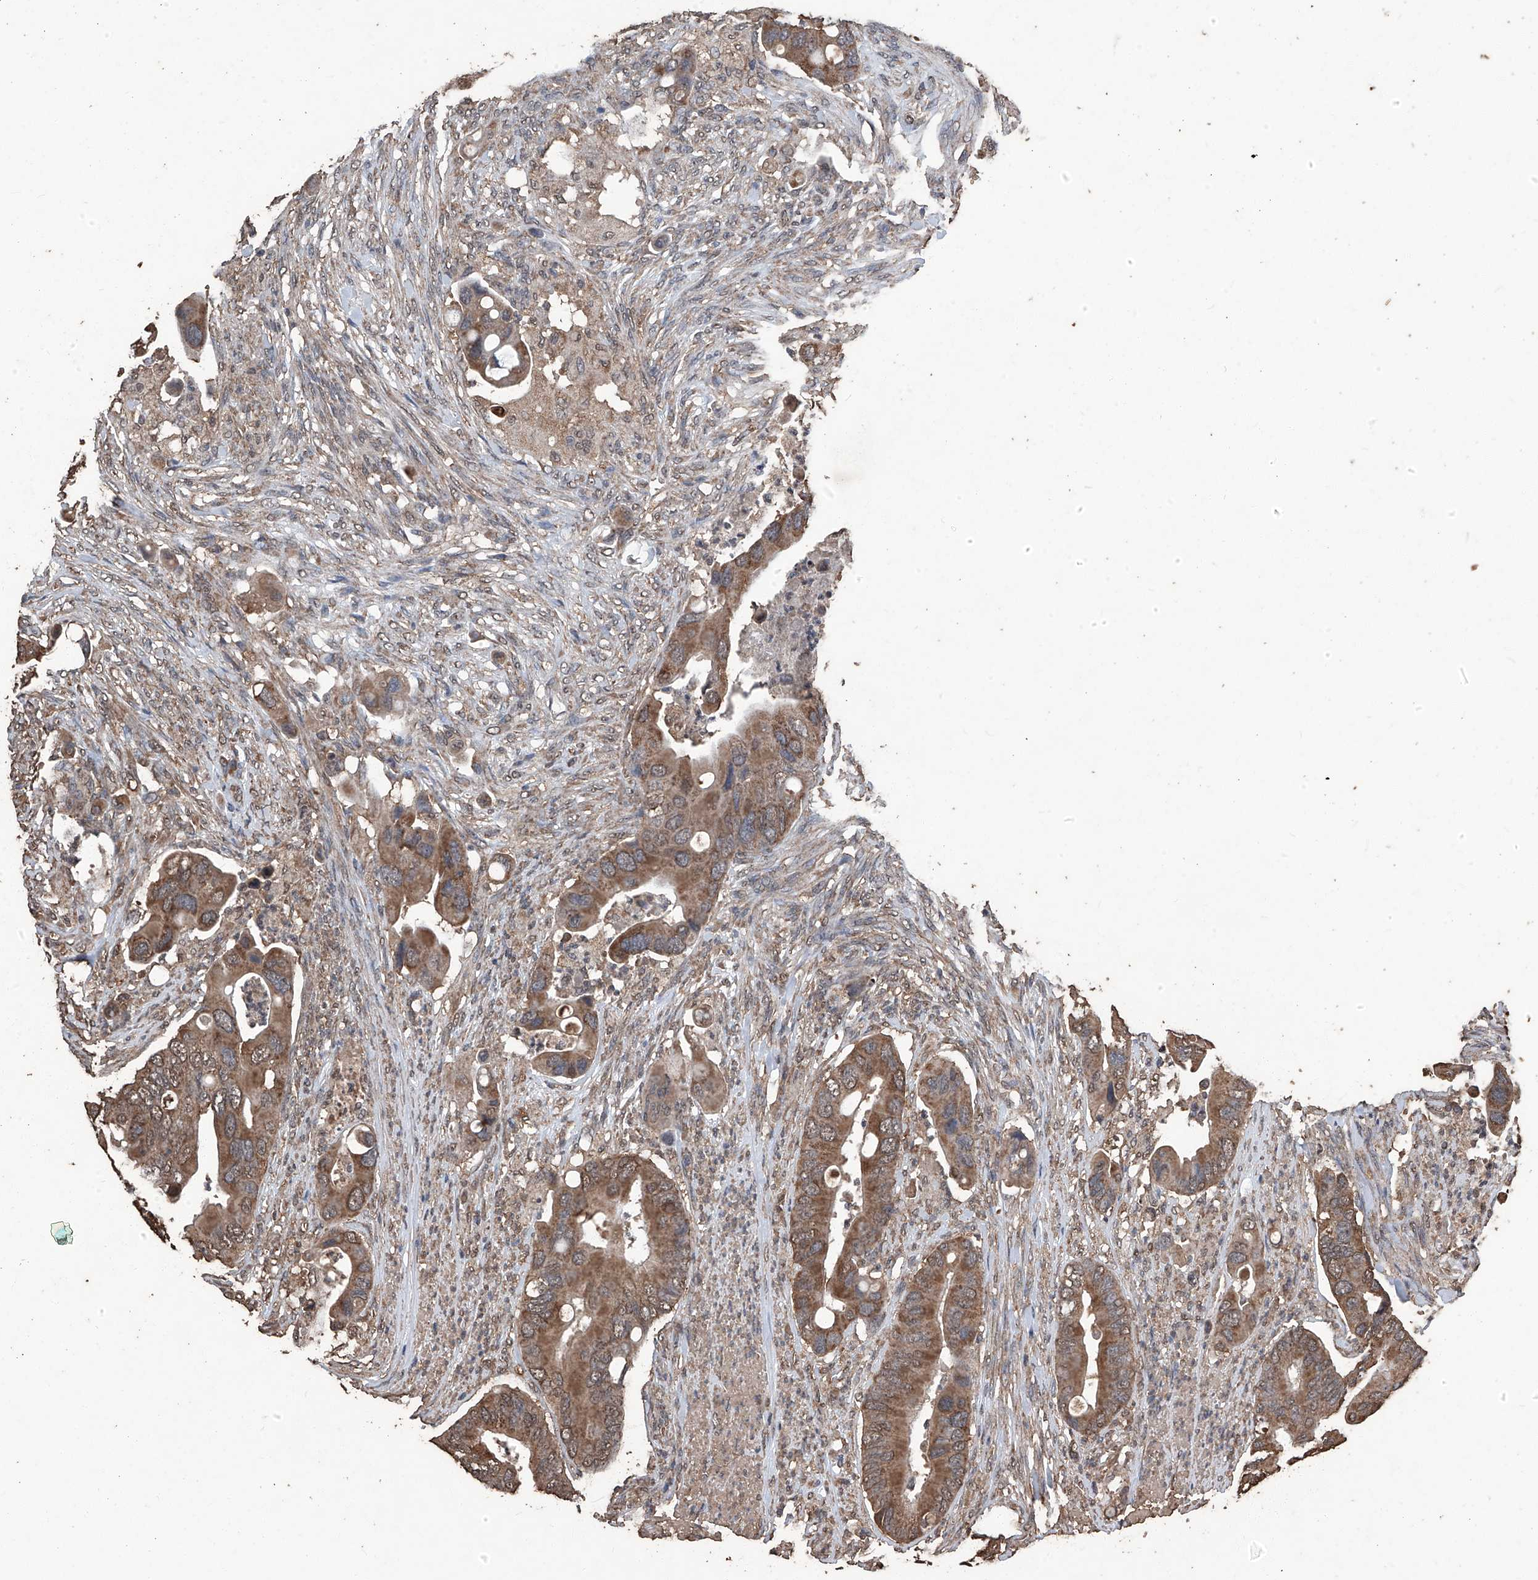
{"staining": {"intensity": "moderate", "quantity": ">75%", "location": "cytoplasmic/membranous"}, "tissue": "colorectal cancer", "cell_type": "Tumor cells", "image_type": "cancer", "snomed": [{"axis": "morphology", "description": "Adenocarcinoma, NOS"}, {"axis": "topography", "description": "Rectum"}], "caption": "Tumor cells reveal medium levels of moderate cytoplasmic/membranous expression in about >75% of cells in human colorectal cancer.", "gene": "STARD7", "patient": {"sex": "female", "age": 57}}